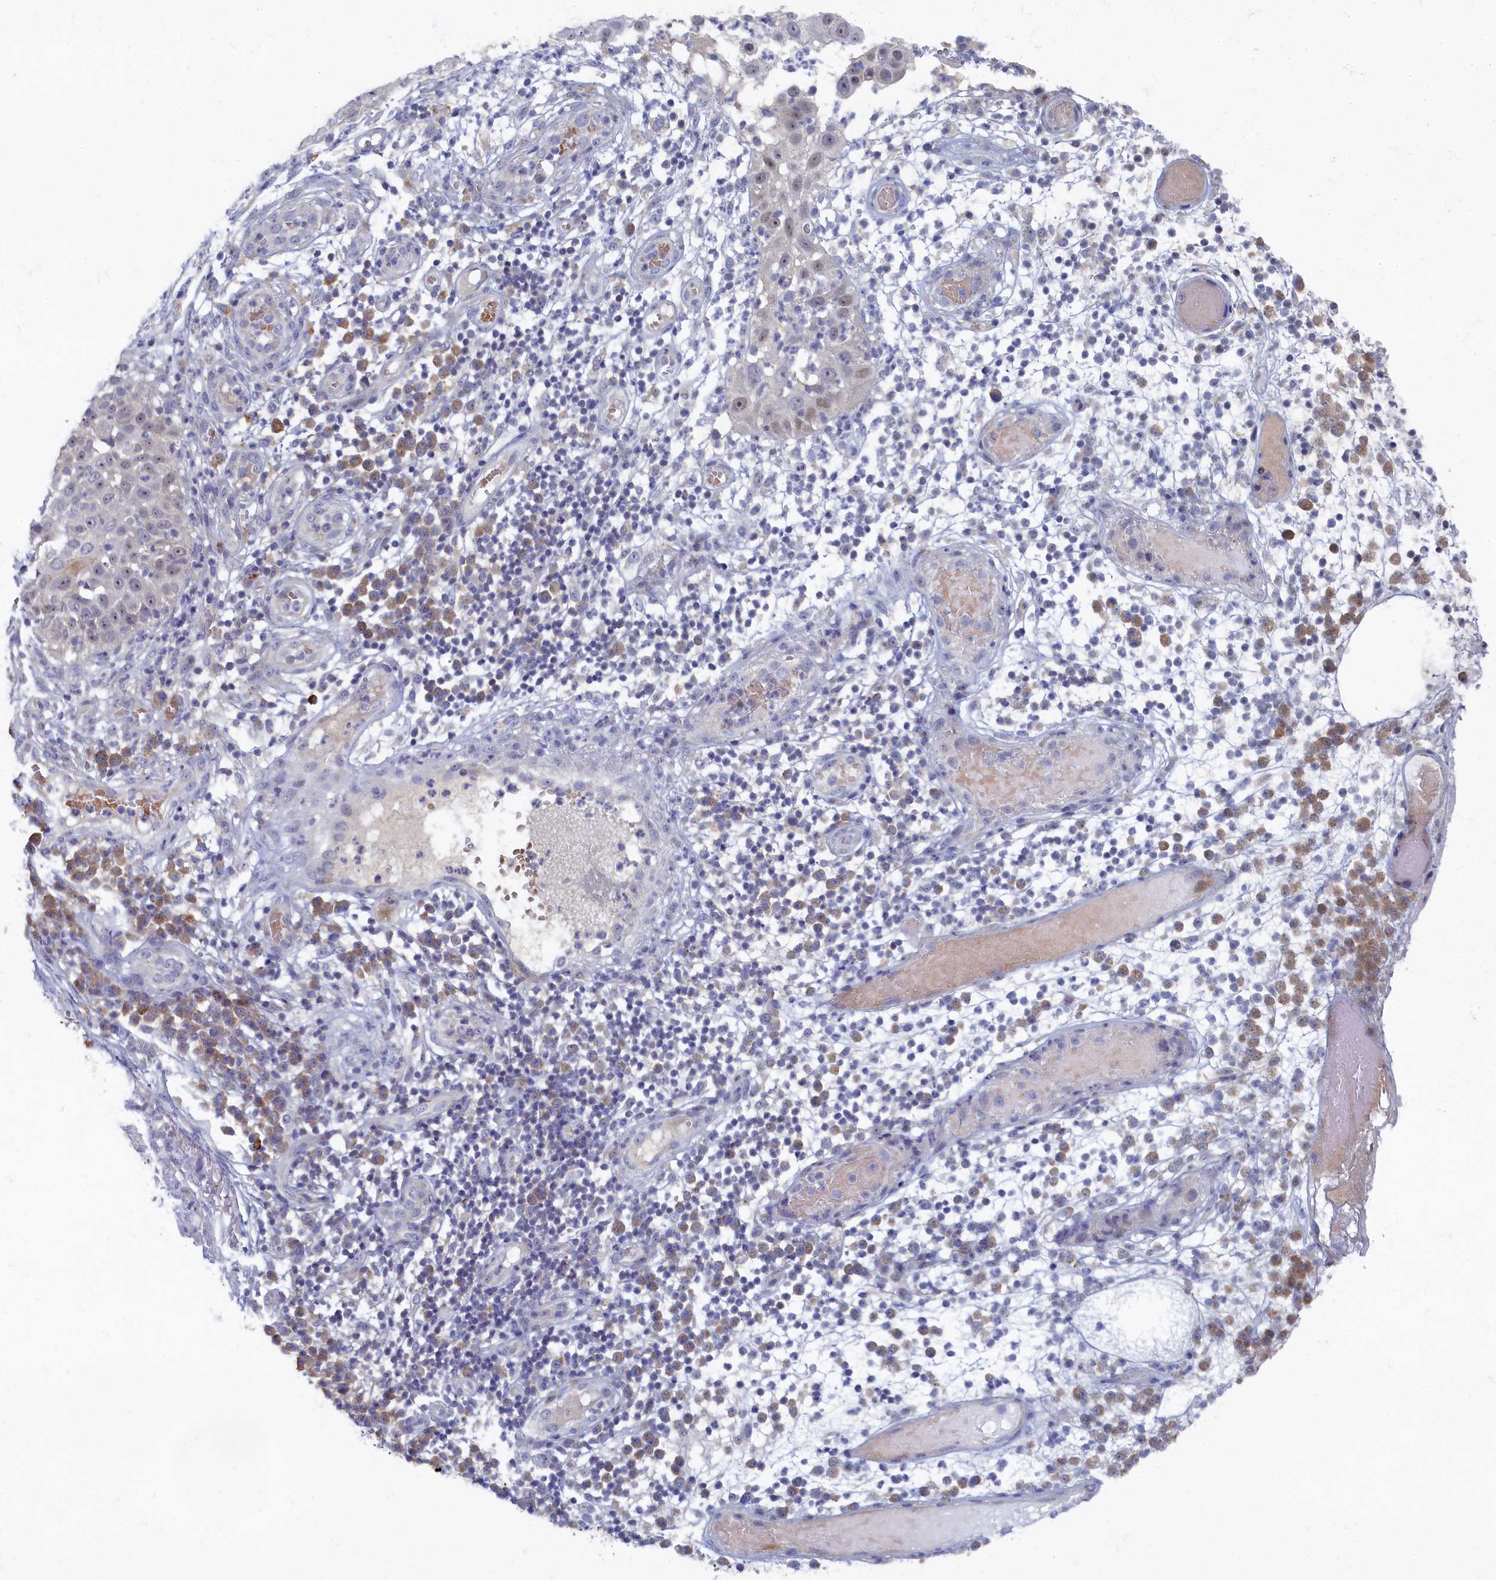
{"staining": {"intensity": "moderate", "quantity": "<25%", "location": "nuclear"}, "tissue": "skin cancer", "cell_type": "Tumor cells", "image_type": "cancer", "snomed": [{"axis": "morphology", "description": "Squamous cell carcinoma, NOS"}, {"axis": "topography", "description": "Skin"}], "caption": "This is an image of immunohistochemistry (IHC) staining of skin squamous cell carcinoma, which shows moderate staining in the nuclear of tumor cells.", "gene": "HUNK", "patient": {"sex": "female", "age": 44}}